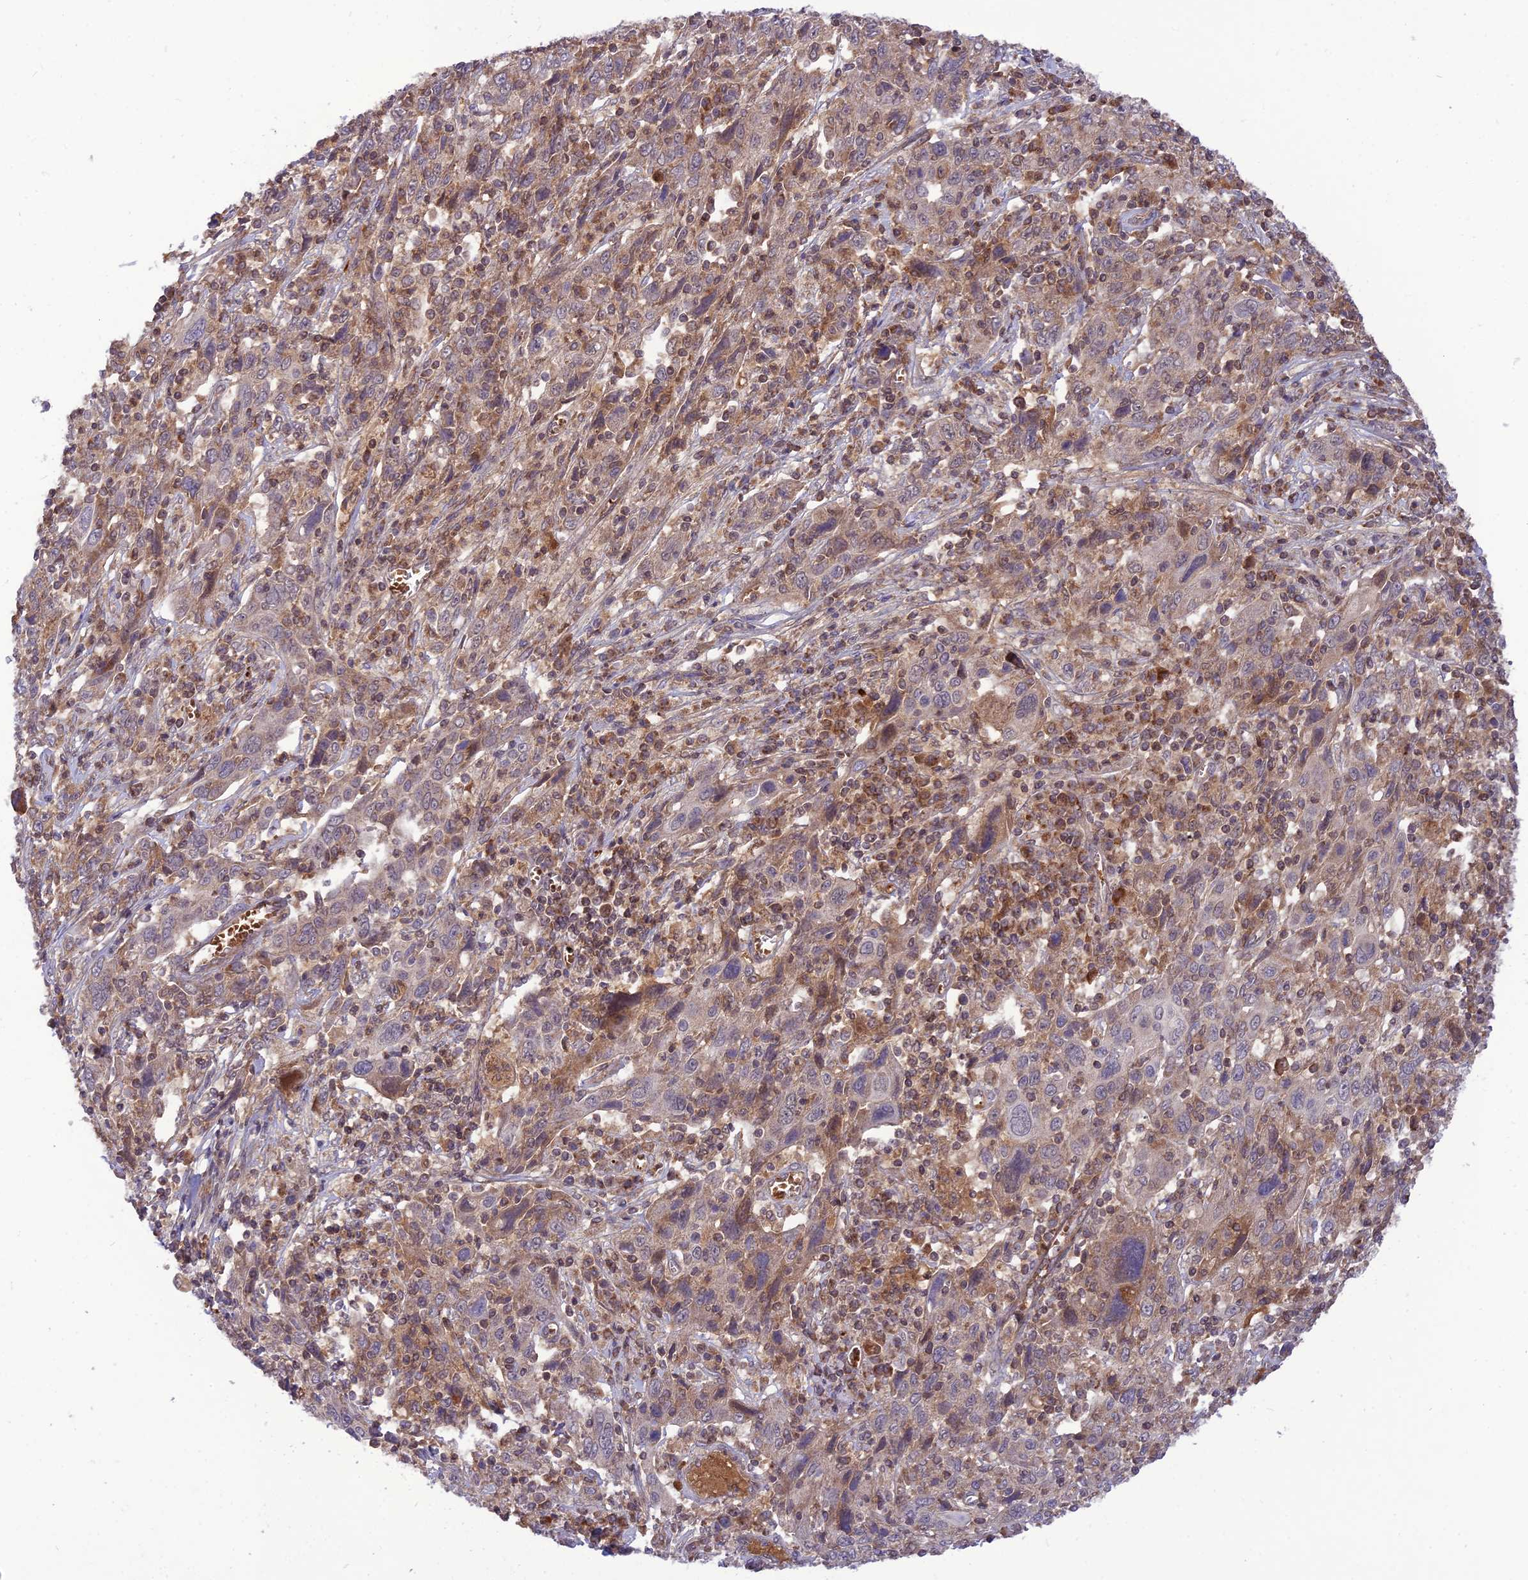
{"staining": {"intensity": "weak", "quantity": "25%-75%", "location": "cytoplasmic/membranous"}, "tissue": "cervical cancer", "cell_type": "Tumor cells", "image_type": "cancer", "snomed": [{"axis": "morphology", "description": "Squamous cell carcinoma, NOS"}, {"axis": "topography", "description": "Cervix"}], "caption": "Immunohistochemical staining of cervical cancer (squamous cell carcinoma) shows low levels of weak cytoplasmic/membranous expression in approximately 25%-75% of tumor cells.", "gene": "NDUFC1", "patient": {"sex": "female", "age": 46}}